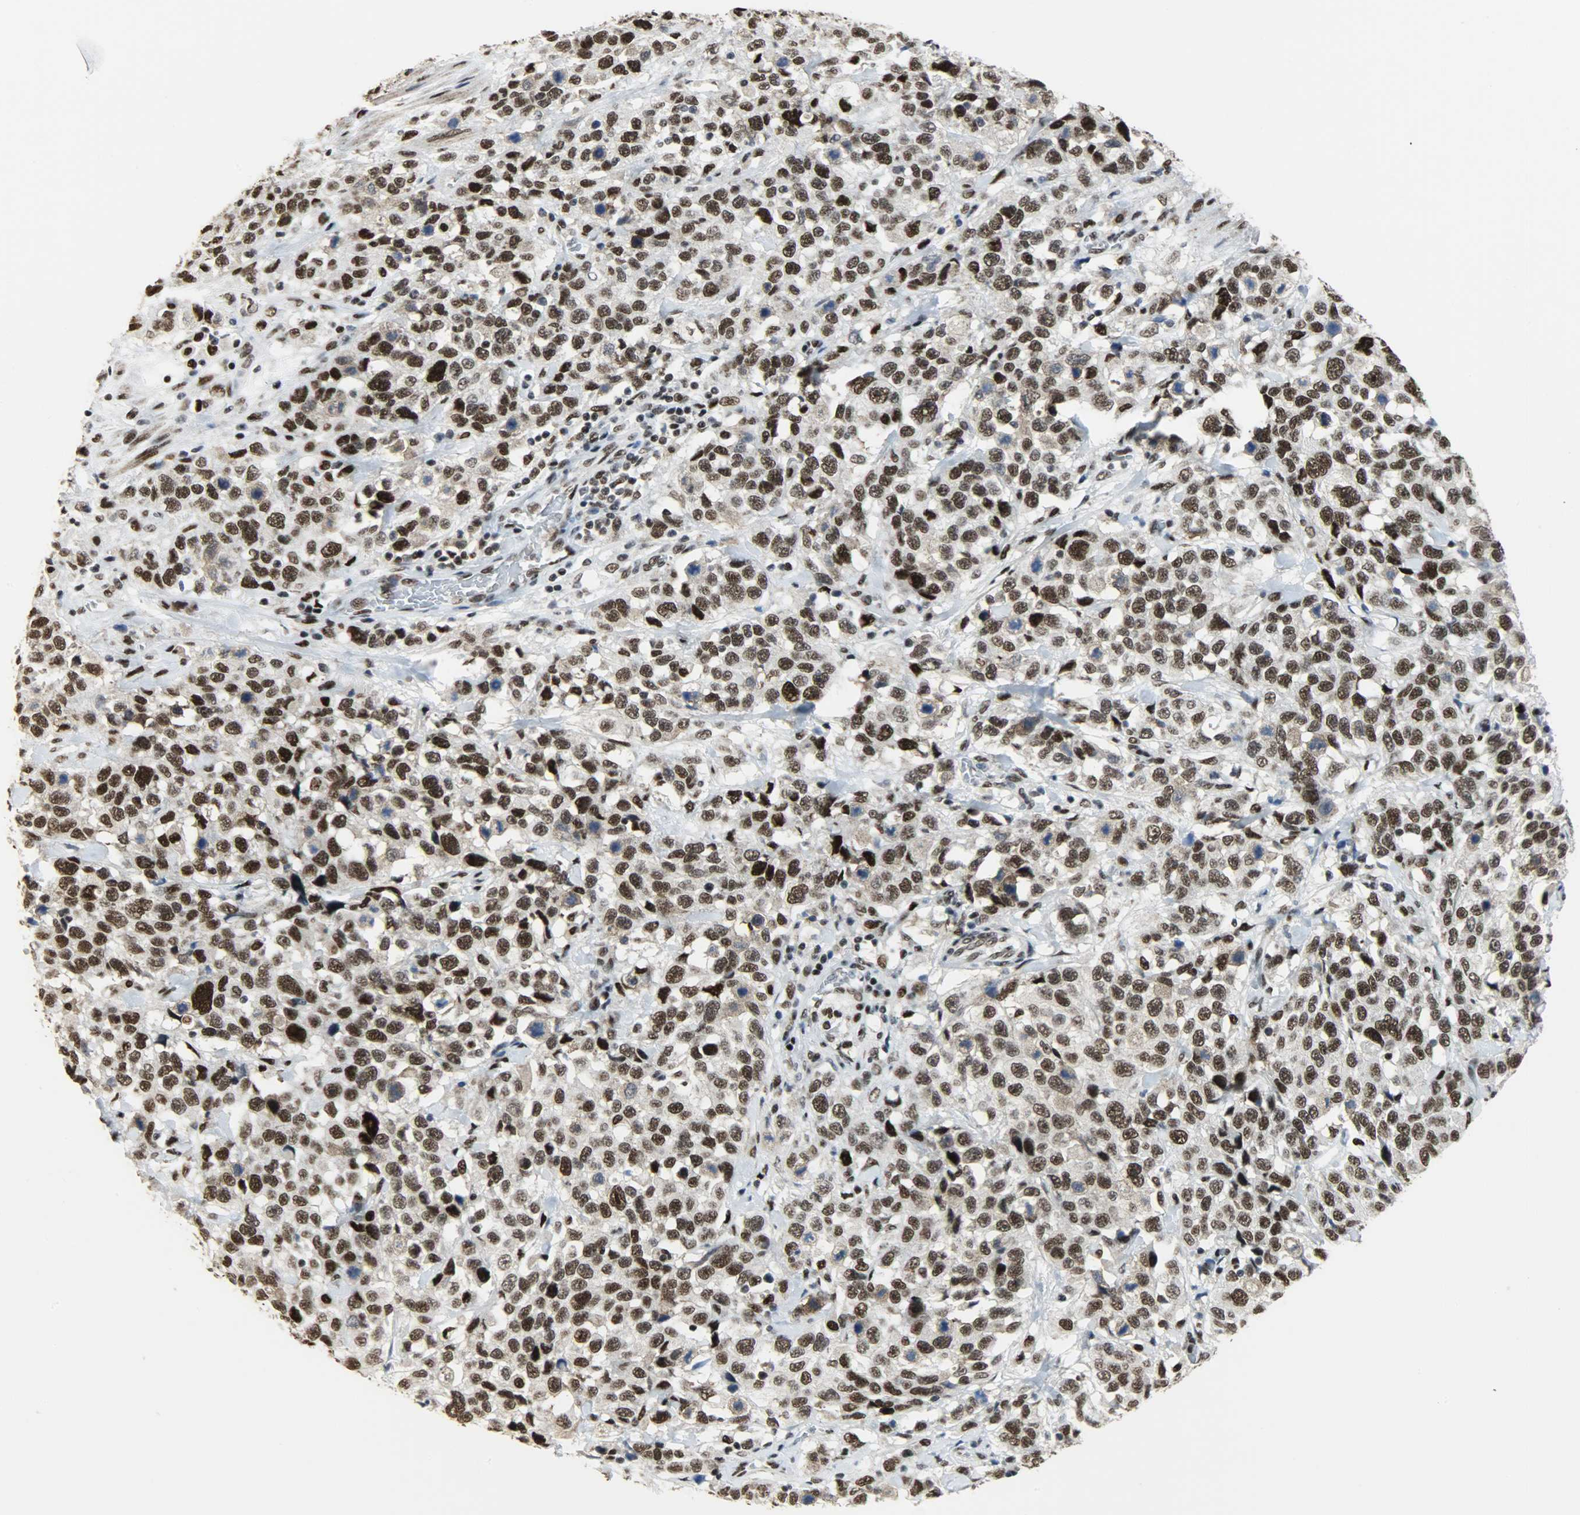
{"staining": {"intensity": "strong", "quantity": ">75%", "location": "nuclear"}, "tissue": "stomach cancer", "cell_type": "Tumor cells", "image_type": "cancer", "snomed": [{"axis": "morphology", "description": "Normal tissue, NOS"}, {"axis": "morphology", "description": "Adenocarcinoma, NOS"}, {"axis": "topography", "description": "Stomach"}], "caption": "Adenocarcinoma (stomach) tissue reveals strong nuclear staining in about >75% of tumor cells", "gene": "SSB", "patient": {"sex": "male", "age": 48}}